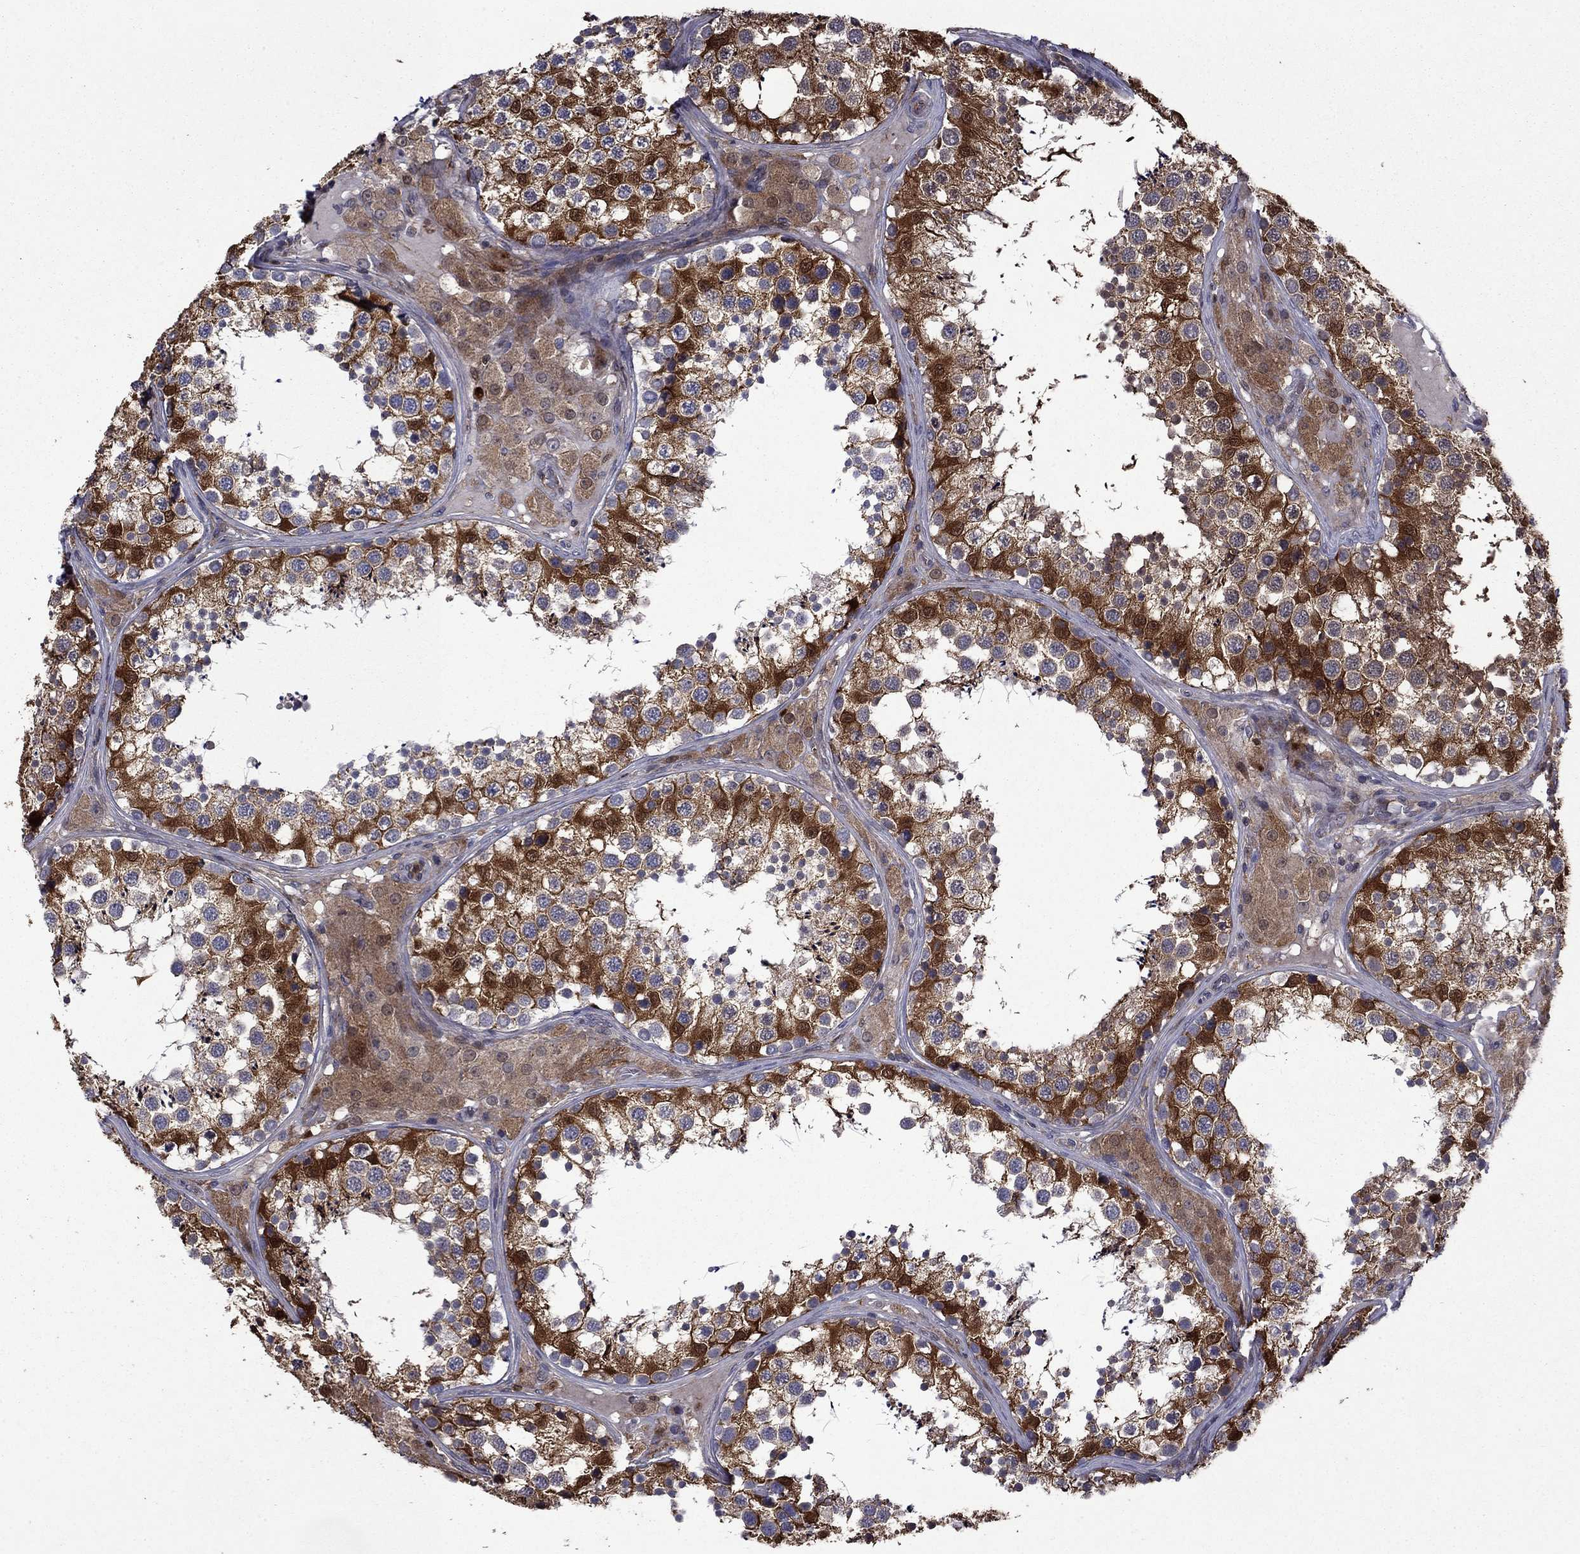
{"staining": {"intensity": "strong", "quantity": "25%-75%", "location": "cytoplasmic/membranous"}, "tissue": "testis", "cell_type": "Cells in seminiferous ducts", "image_type": "normal", "snomed": [{"axis": "morphology", "description": "Normal tissue, NOS"}, {"axis": "topography", "description": "Testis"}], "caption": "IHC micrograph of unremarkable testis: testis stained using immunohistochemistry (IHC) shows high levels of strong protein expression localized specifically in the cytoplasmic/membranous of cells in seminiferous ducts, appearing as a cytoplasmic/membranous brown color.", "gene": "TPMT", "patient": {"sex": "male", "age": 34}}